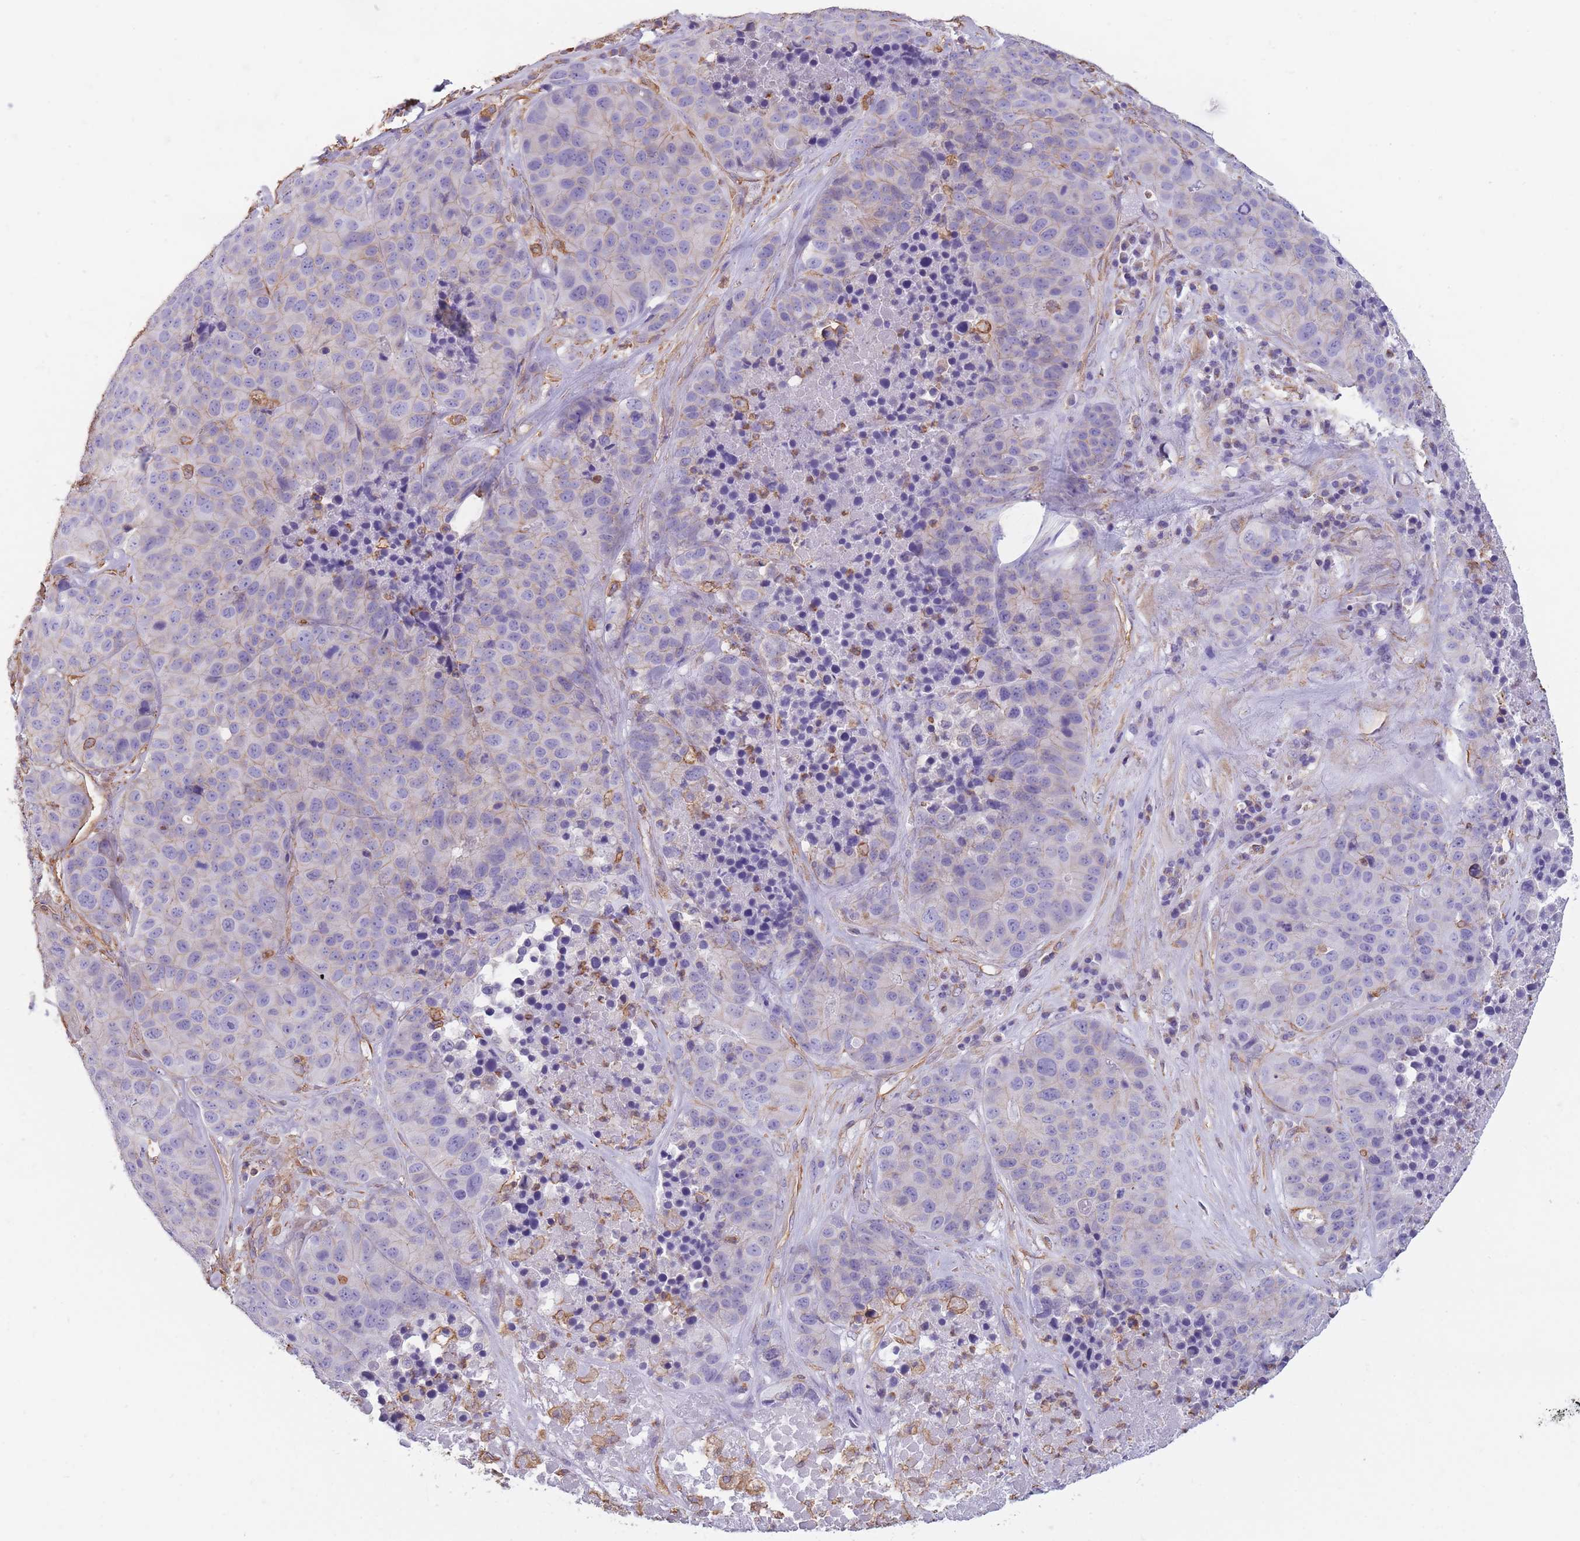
{"staining": {"intensity": "negative", "quantity": "none", "location": "none"}, "tissue": "stomach cancer", "cell_type": "Tumor cells", "image_type": "cancer", "snomed": [{"axis": "morphology", "description": "Adenocarcinoma, NOS"}, {"axis": "topography", "description": "Stomach"}], "caption": "High magnification brightfield microscopy of stomach adenocarcinoma stained with DAB (3,3'-diaminobenzidine) (brown) and counterstained with hematoxylin (blue): tumor cells show no significant staining.", "gene": "ADD1", "patient": {"sex": "male", "age": 71}}